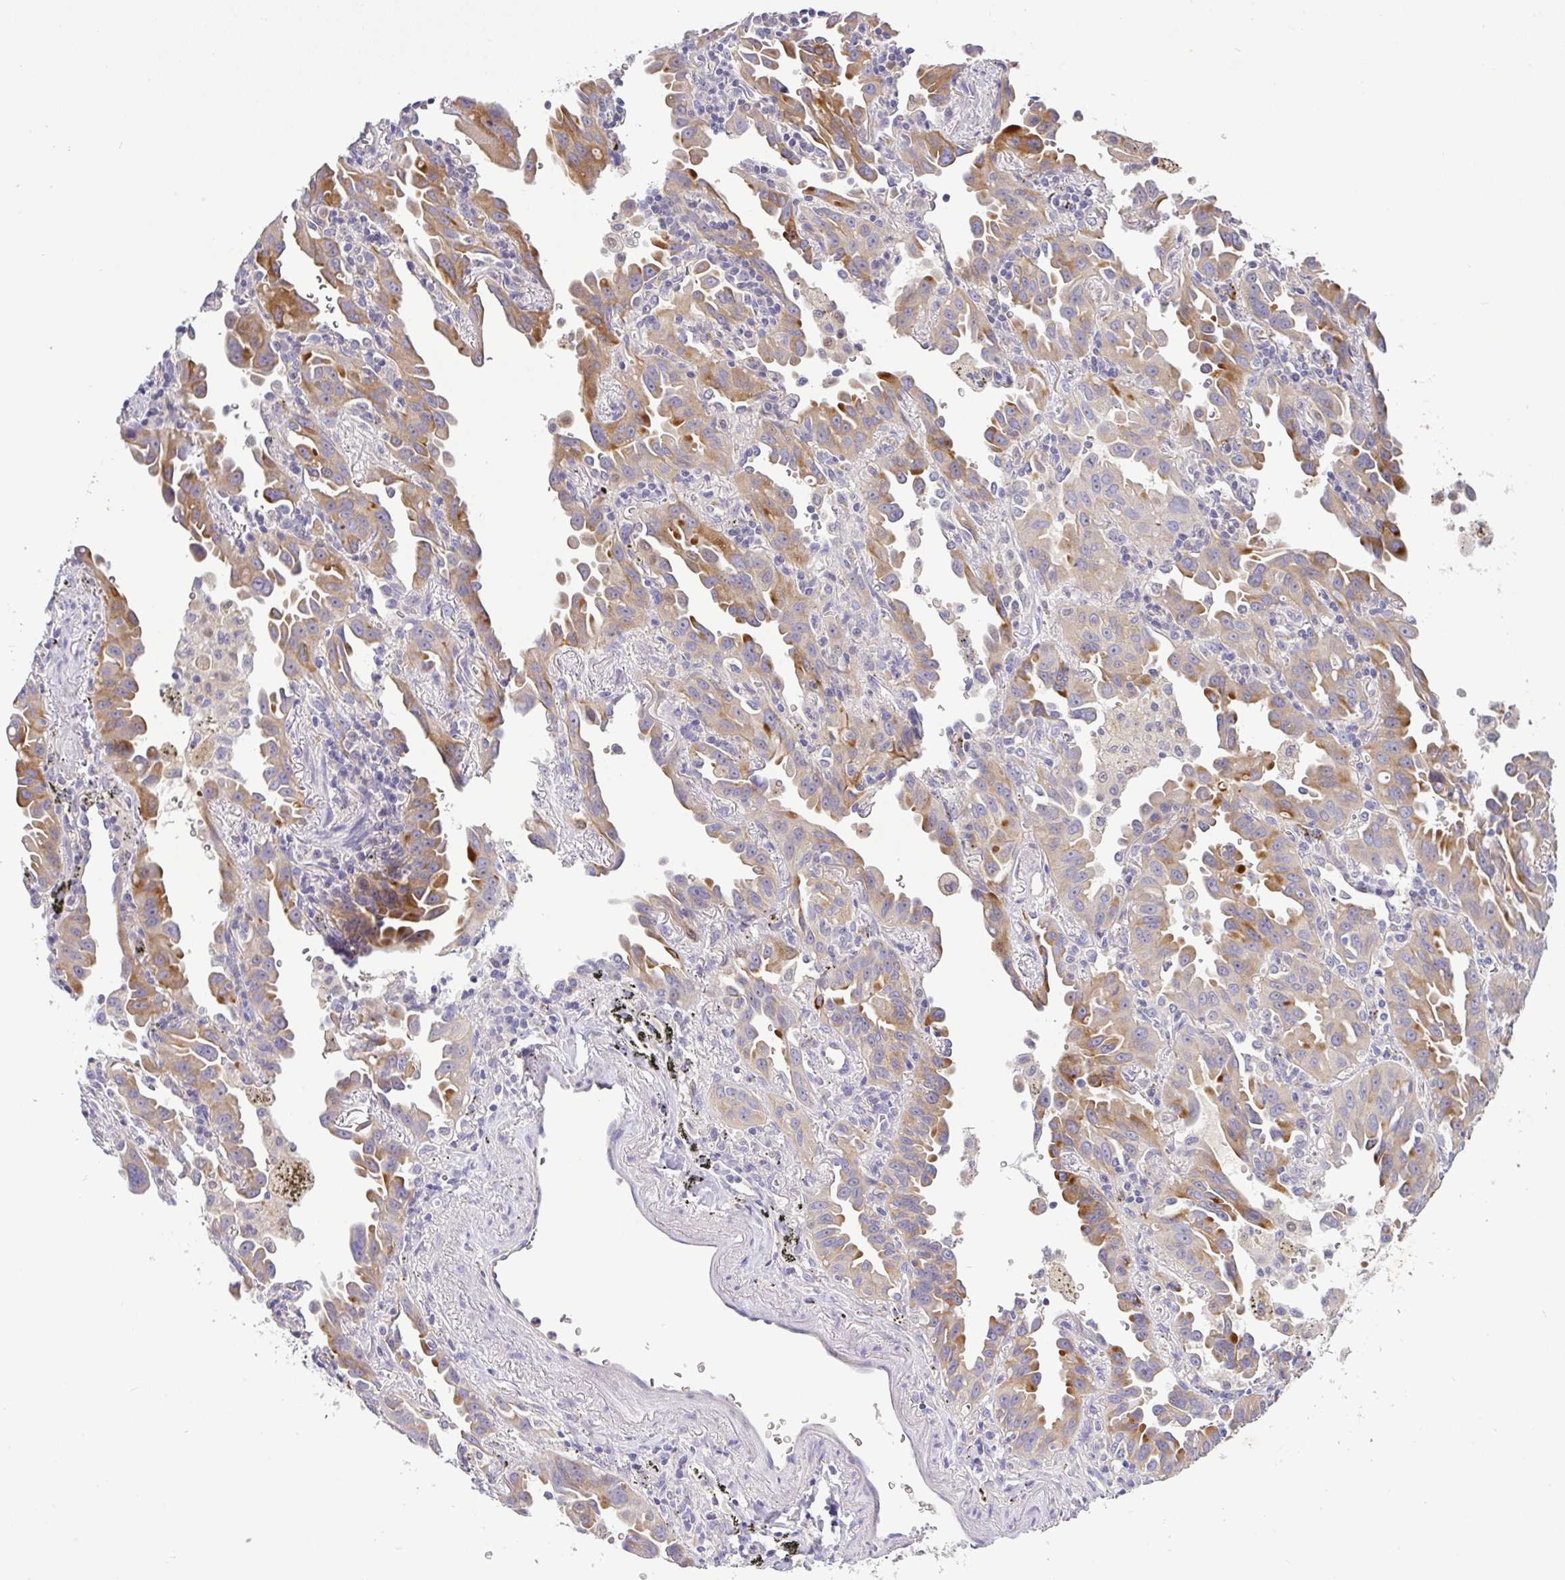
{"staining": {"intensity": "moderate", "quantity": ">75%", "location": "cytoplasmic/membranous"}, "tissue": "lung cancer", "cell_type": "Tumor cells", "image_type": "cancer", "snomed": [{"axis": "morphology", "description": "Adenocarcinoma, NOS"}, {"axis": "topography", "description": "Lung"}], "caption": "Lung adenocarcinoma stained with immunohistochemistry demonstrates moderate cytoplasmic/membranous expression in about >75% of tumor cells.", "gene": "EPN3", "patient": {"sex": "male", "age": 68}}